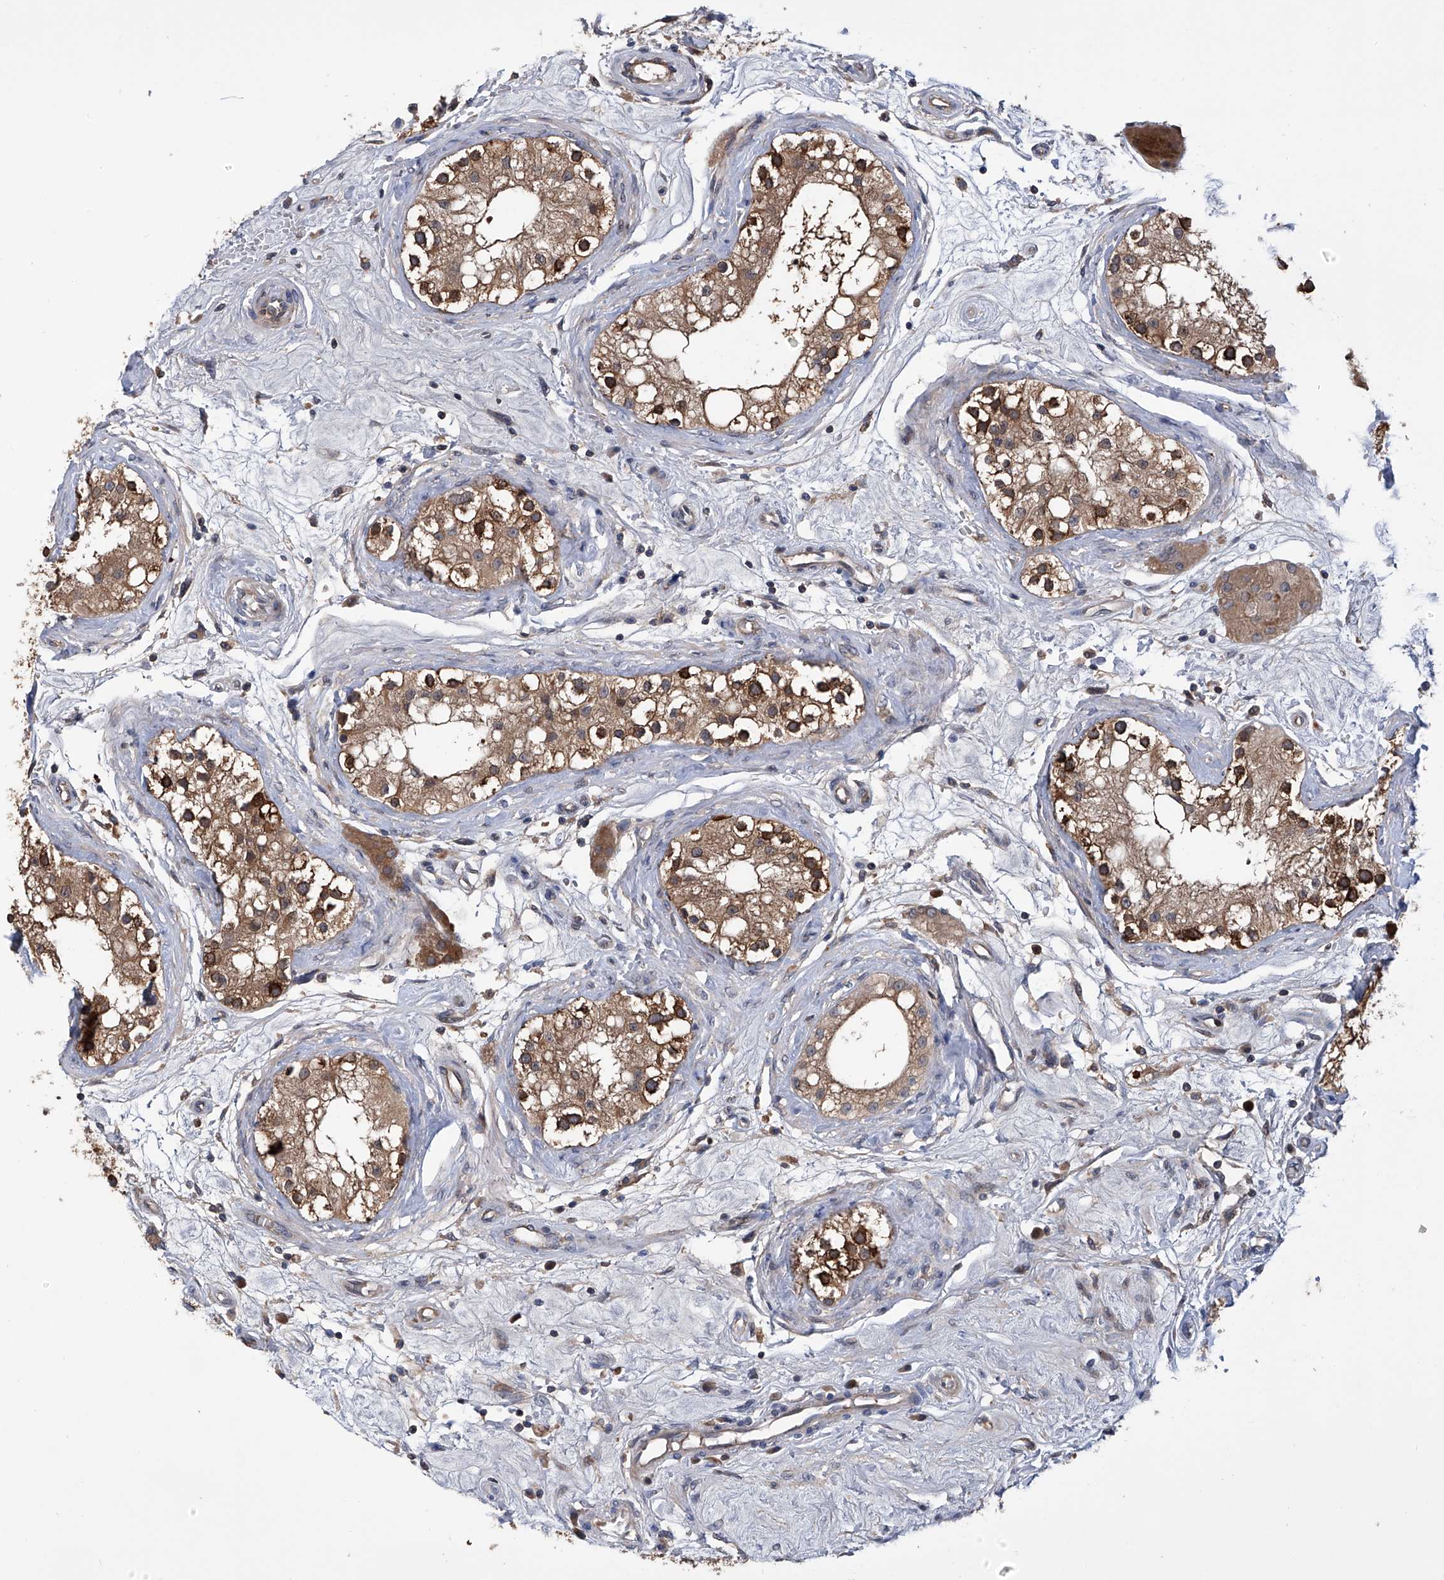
{"staining": {"intensity": "strong", "quantity": ">75%", "location": "cytoplasmic/membranous"}, "tissue": "testis", "cell_type": "Cells in seminiferous ducts", "image_type": "normal", "snomed": [{"axis": "morphology", "description": "Normal tissue, NOS"}, {"axis": "topography", "description": "Testis"}], "caption": "Protein staining of benign testis displays strong cytoplasmic/membranous positivity in approximately >75% of cells in seminiferous ducts.", "gene": "NUDT17", "patient": {"sex": "male", "age": 84}}